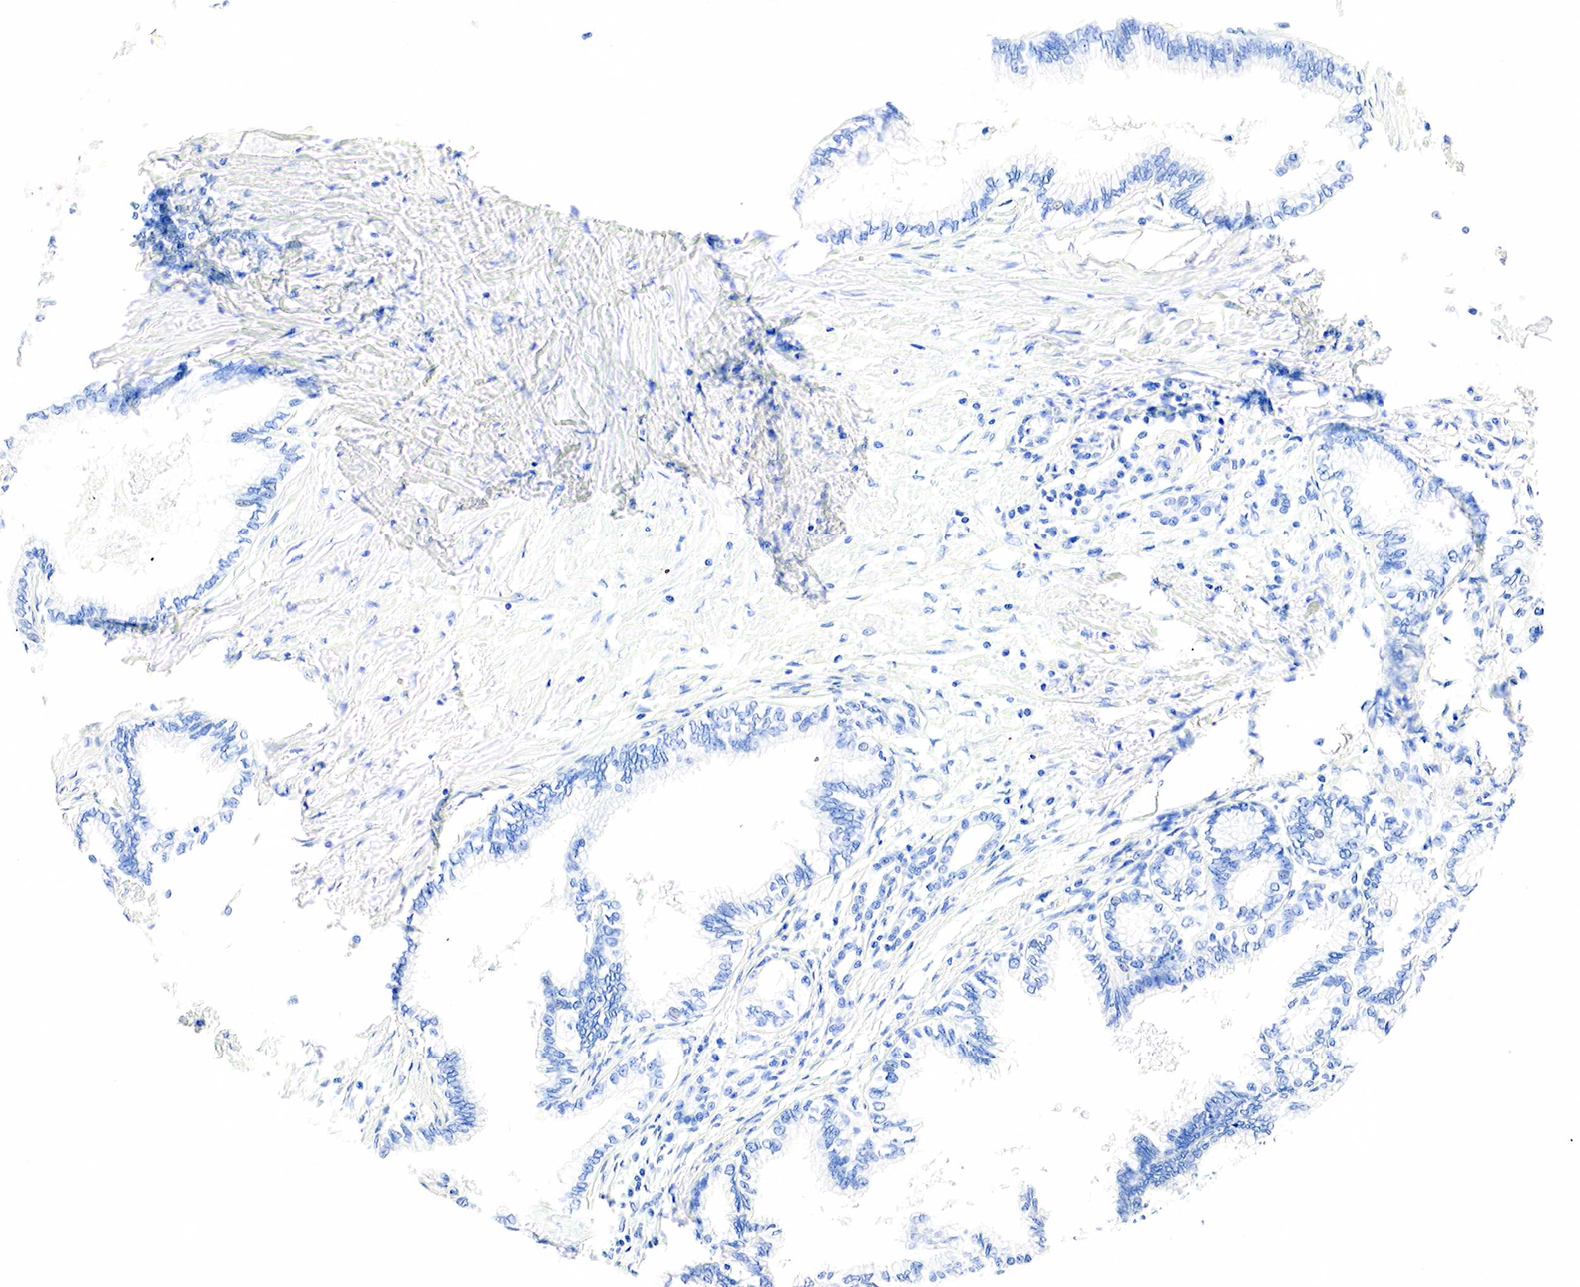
{"staining": {"intensity": "negative", "quantity": "none", "location": "none"}, "tissue": "pancreatic cancer", "cell_type": "Tumor cells", "image_type": "cancer", "snomed": [{"axis": "morphology", "description": "Adenocarcinoma, NOS"}, {"axis": "topography", "description": "Pancreas"}], "caption": "This micrograph is of adenocarcinoma (pancreatic) stained with immunohistochemistry to label a protein in brown with the nuclei are counter-stained blue. There is no staining in tumor cells. (DAB (3,3'-diaminobenzidine) IHC, high magnification).", "gene": "PTH", "patient": {"sex": "female", "age": 64}}